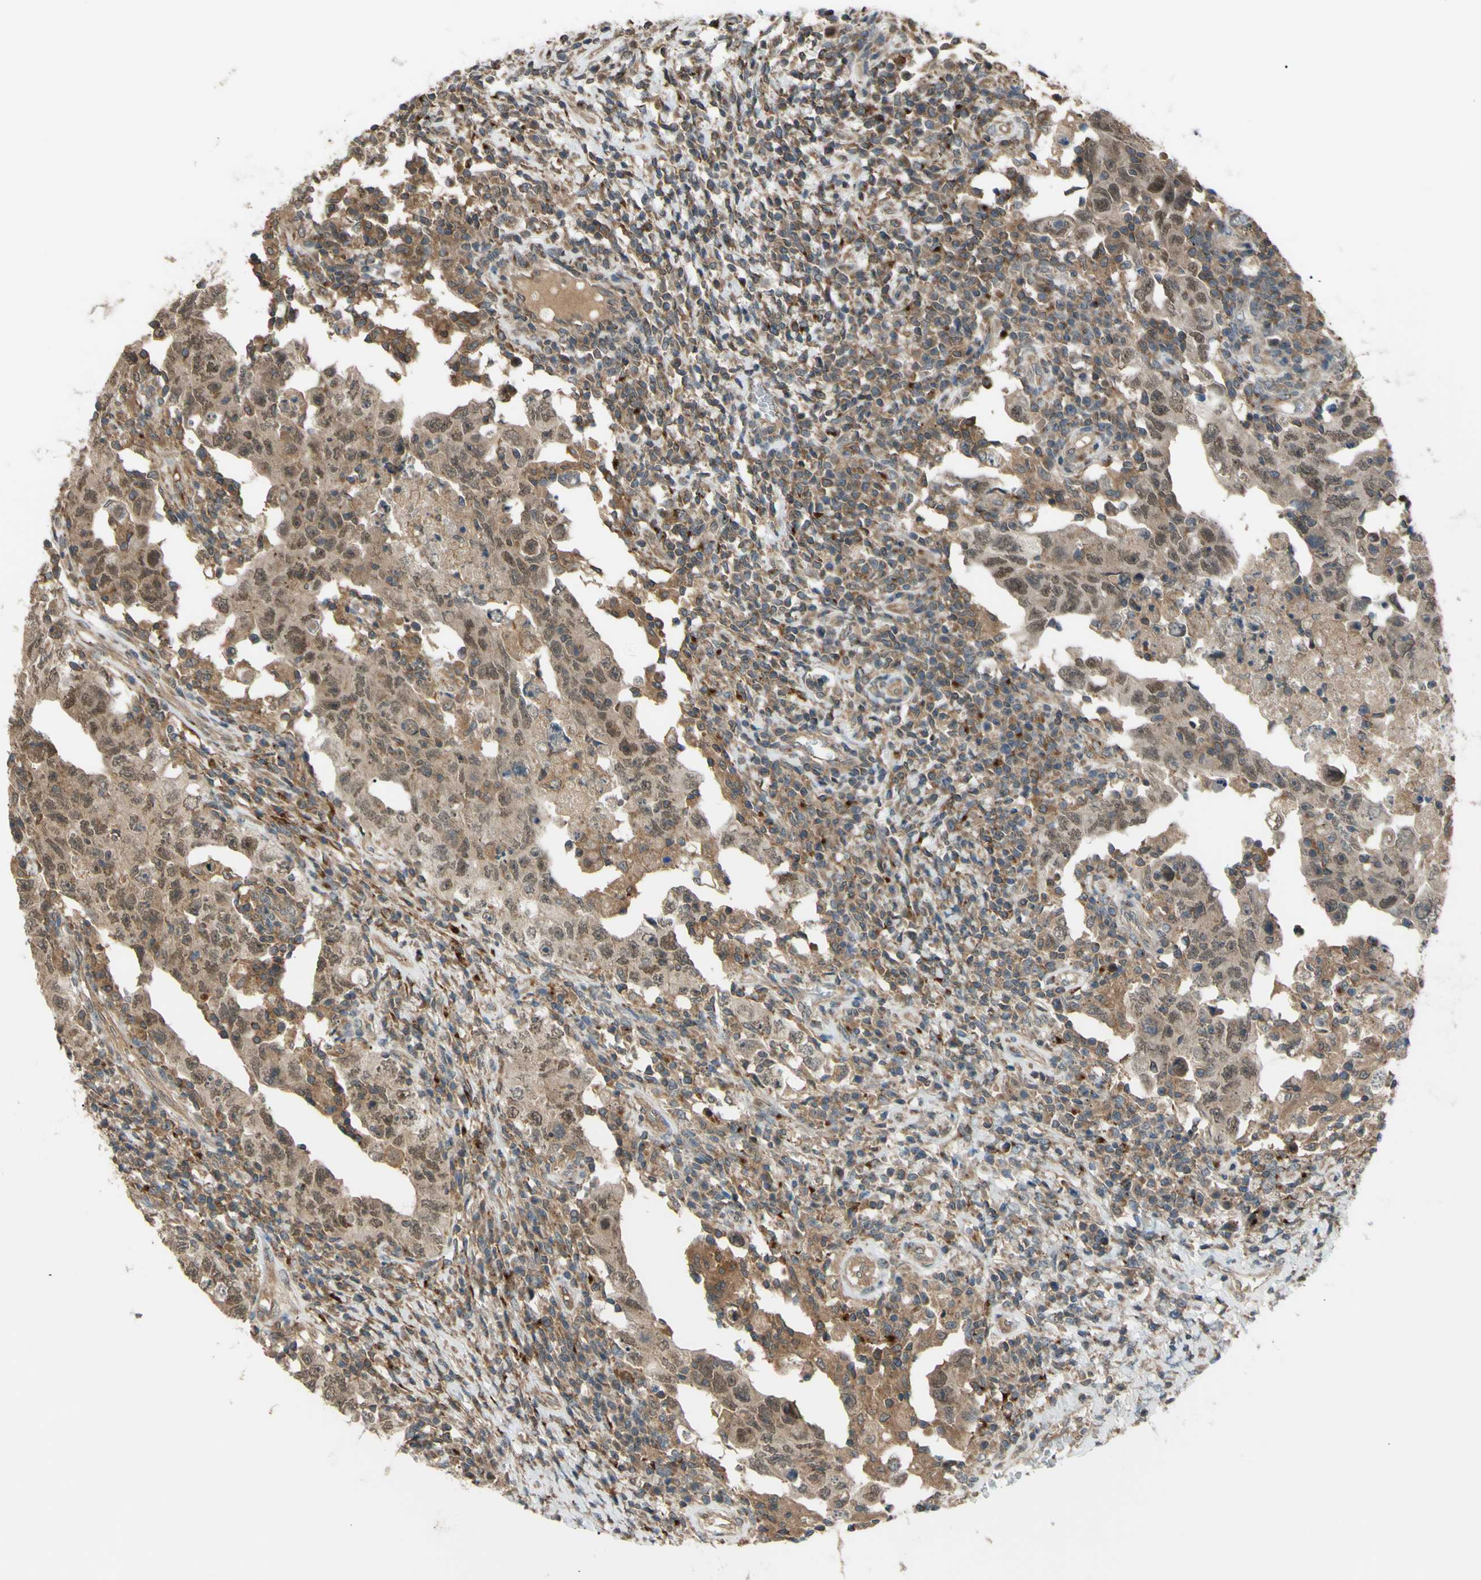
{"staining": {"intensity": "weak", "quantity": ">75%", "location": "cytoplasmic/membranous,nuclear"}, "tissue": "testis cancer", "cell_type": "Tumor cells", "image_type": "cancer", "snomed": [{"axis": "morphology", "description": "Carcinoma, Embryonal, NOS"}, {"axis": "topography", "description": "Testis"}], "caption": "Immunohistochemistry of human embryonal carcinoma (testis) reveals low levels of weak cytoplasmic/membranous and nuclear expression in about >75% of tumor cells.", "gene": "FLII", "patient": {"sex": "male", "age": 26}}